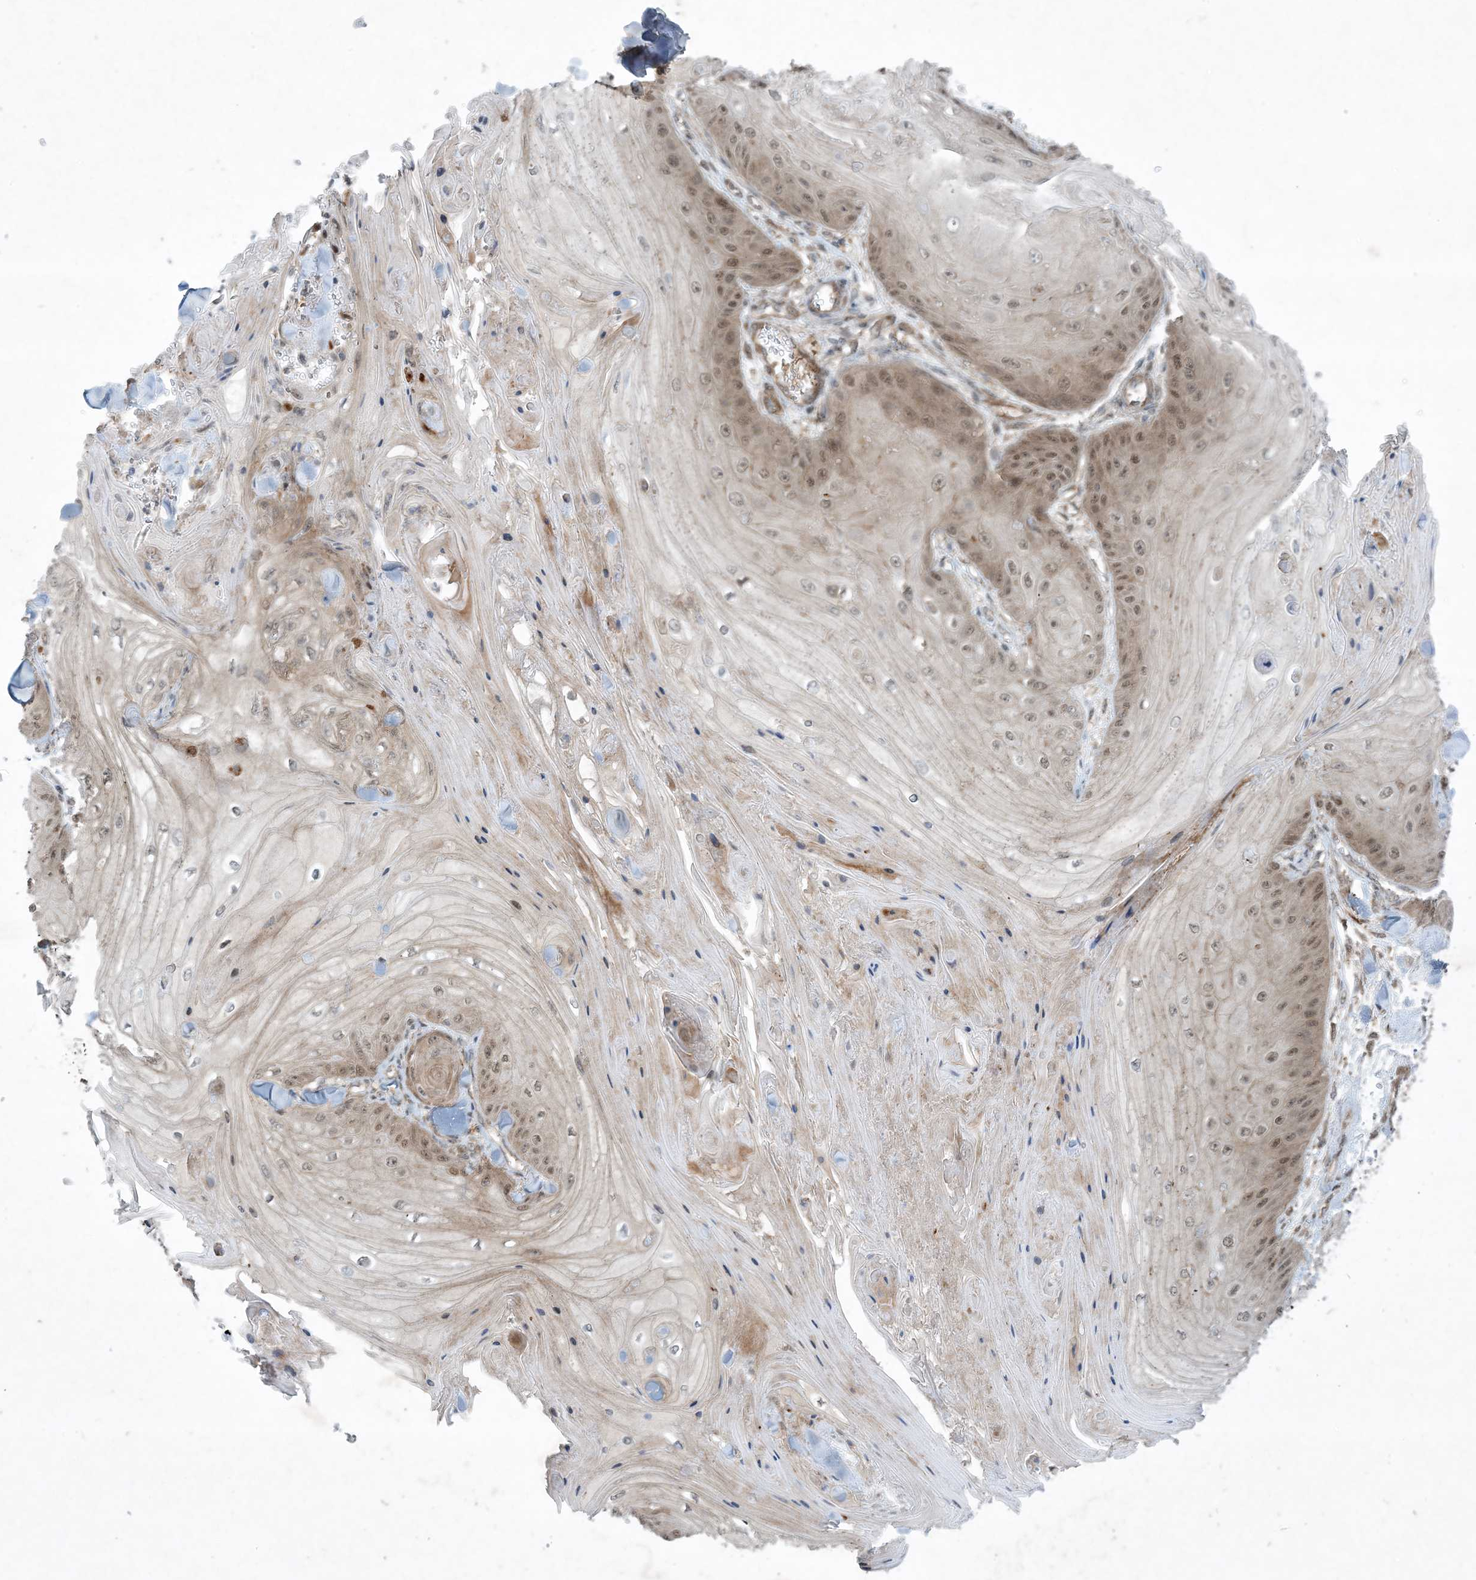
{"staining": {"intensity": "weak", "quantity": ">75%", "location": "nuclear"}, "tissue": "skin cancer", "cell_type": "Tumor cells", "image_type": "cancer", "snomed": [{"axis": "morphology", "description": "Squamous cell carcinoma, NOS"}, {"axis": "topography", "description": "Skin"}], "caption": "Immunohistochemical staining of skin squamous cell carcinoma reveals low levels of weak nuclear staining in approximately >75% of tumor cells. (DAB IHC, brown staining for protein, blue staining for nuclei).", "gene": "STAM2", "patient": {"sex": "male", "age": 74}}